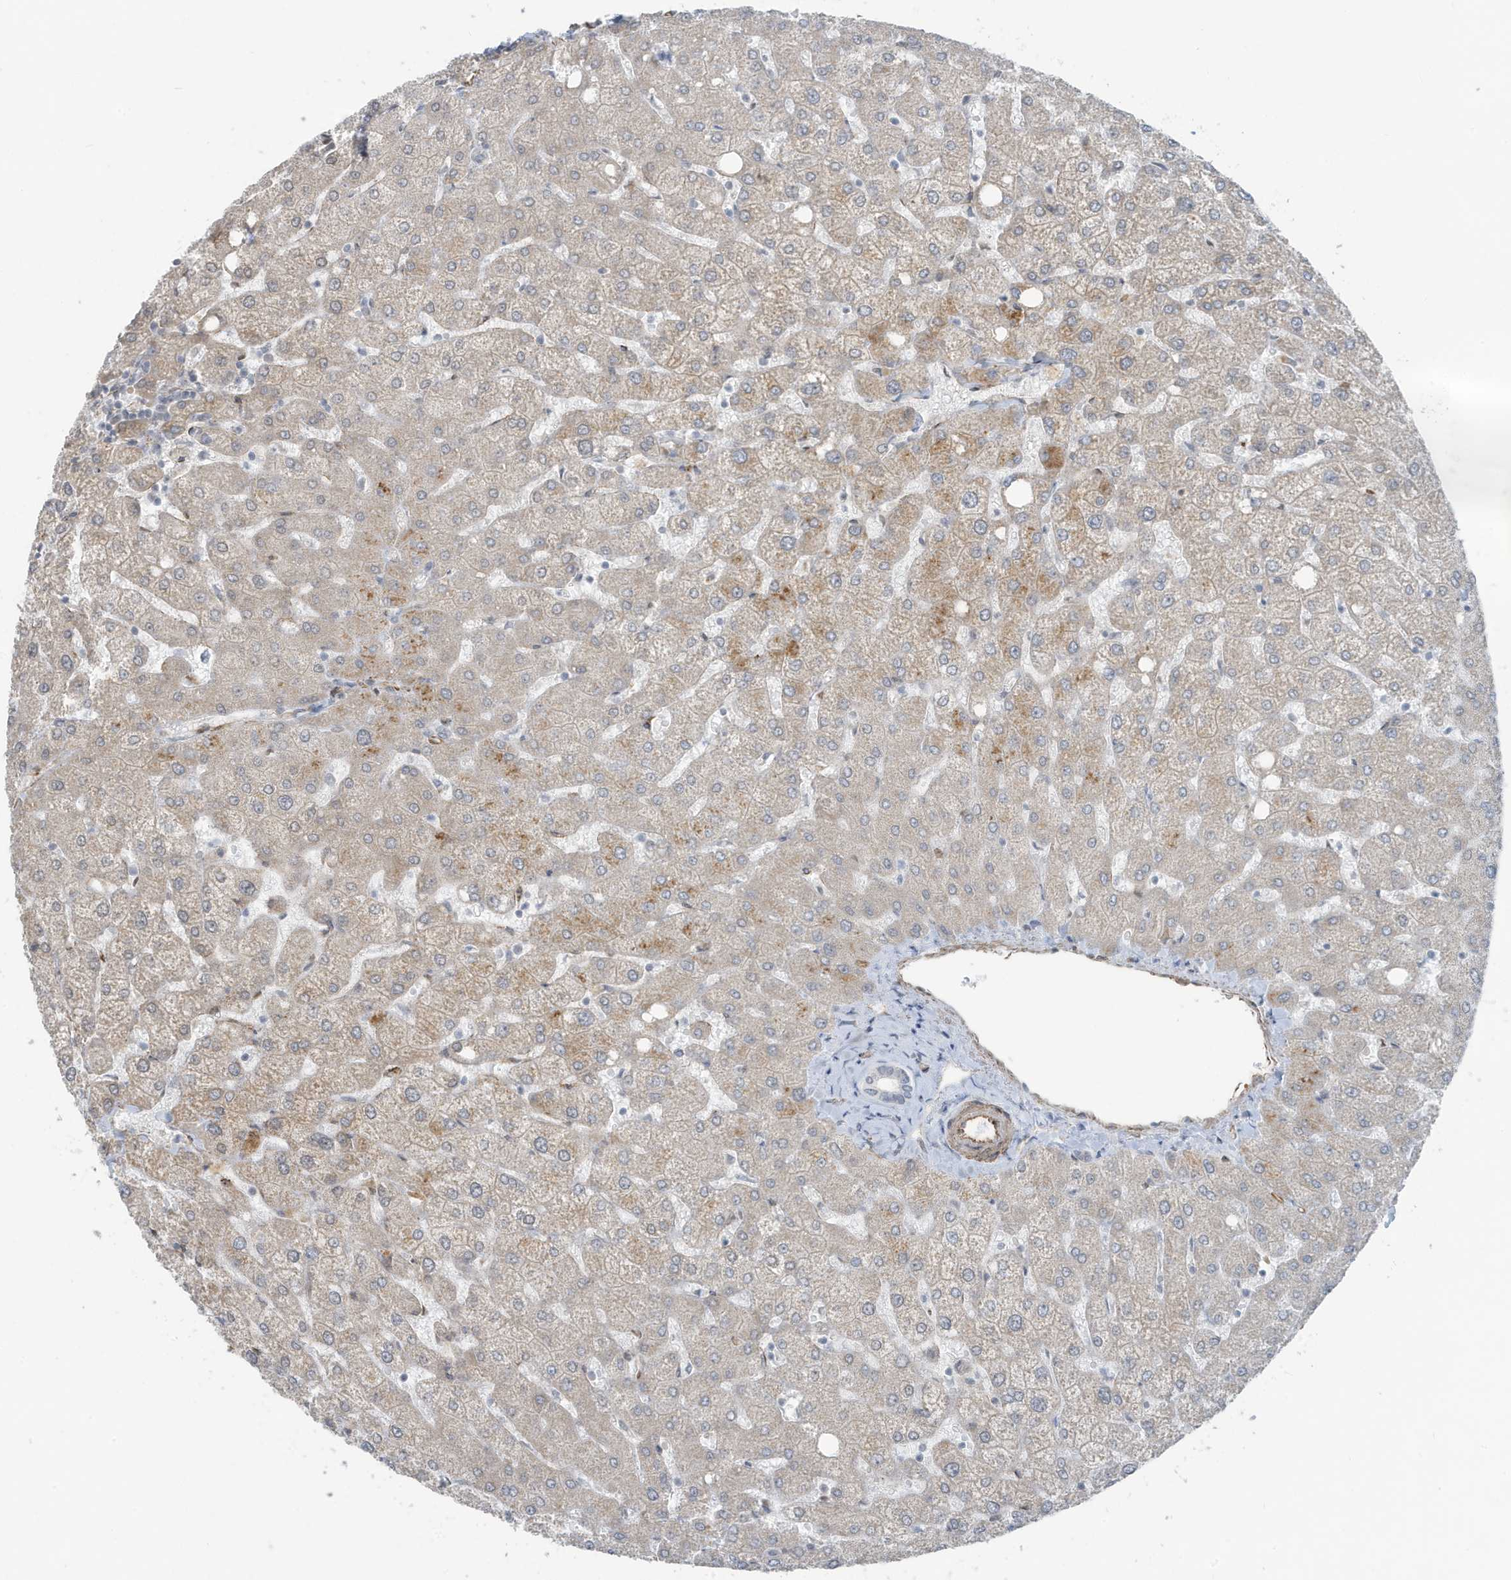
{"staining": {"intensity": "weak", "quantity": "25%-75%", "location": "cytoplasmic/membranous"}, "tissue": "liver", "cell_type": "Cholangiocytes", "image_type": "normal", "snomed": [{"axis": "morphology", "description": "Normal tissue, NOS"}, {"axis": "topography", "description": "Liver"}], "caption": "A micrograph of human liver stained for a protein shows weak cytoplasmic/membranous brown staining in cholangiocytes.", "gene": "CHCHD4", "patient": {"sex": "female", "age": 54}}